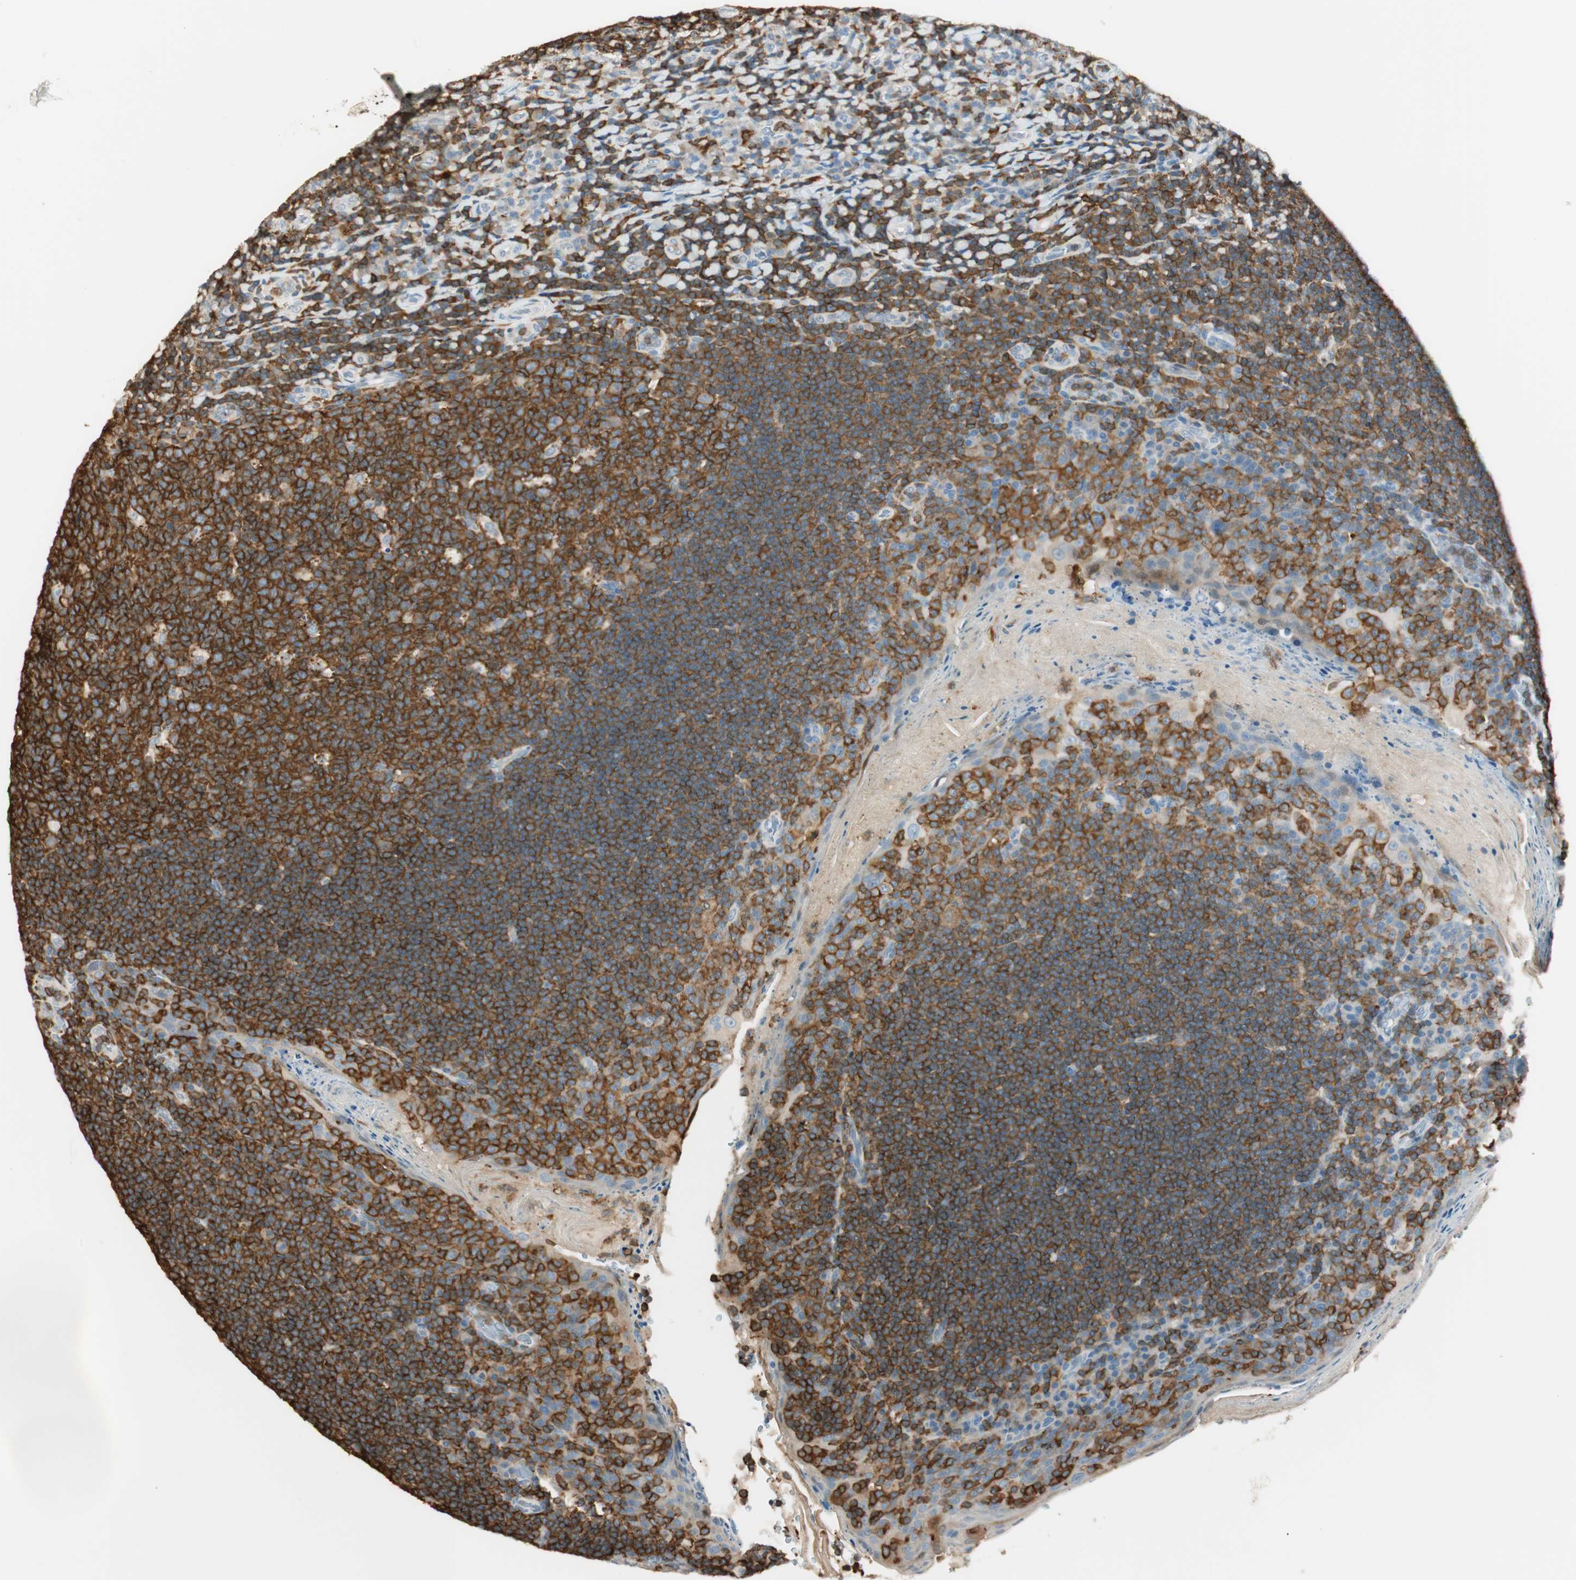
{"staining": {"intensity": "moderate", "quantity": ">75%", "location": "cytoplasmic/membranous"}, "tissue": "tonsil", "cell_type": "Germinal center cells", "image_type": "normal", "snomed": [{"axis": "morphology", "description": "Normal tissue, NOS"}, {"axis": "topography", "description": "Tonsil"}], "caption": "Immunohistochemistry of normal human tonsil shows medium levels of moderate cytoplasmic/membranous staining in about >75% of germinal center cells. The staining is performed using DAB brown chromogen to label protein expression. The nuclei are counter-stained blue using hematoxylin.", "gene": "HPGD", "patient": {"sex": "male", "age": 17}}